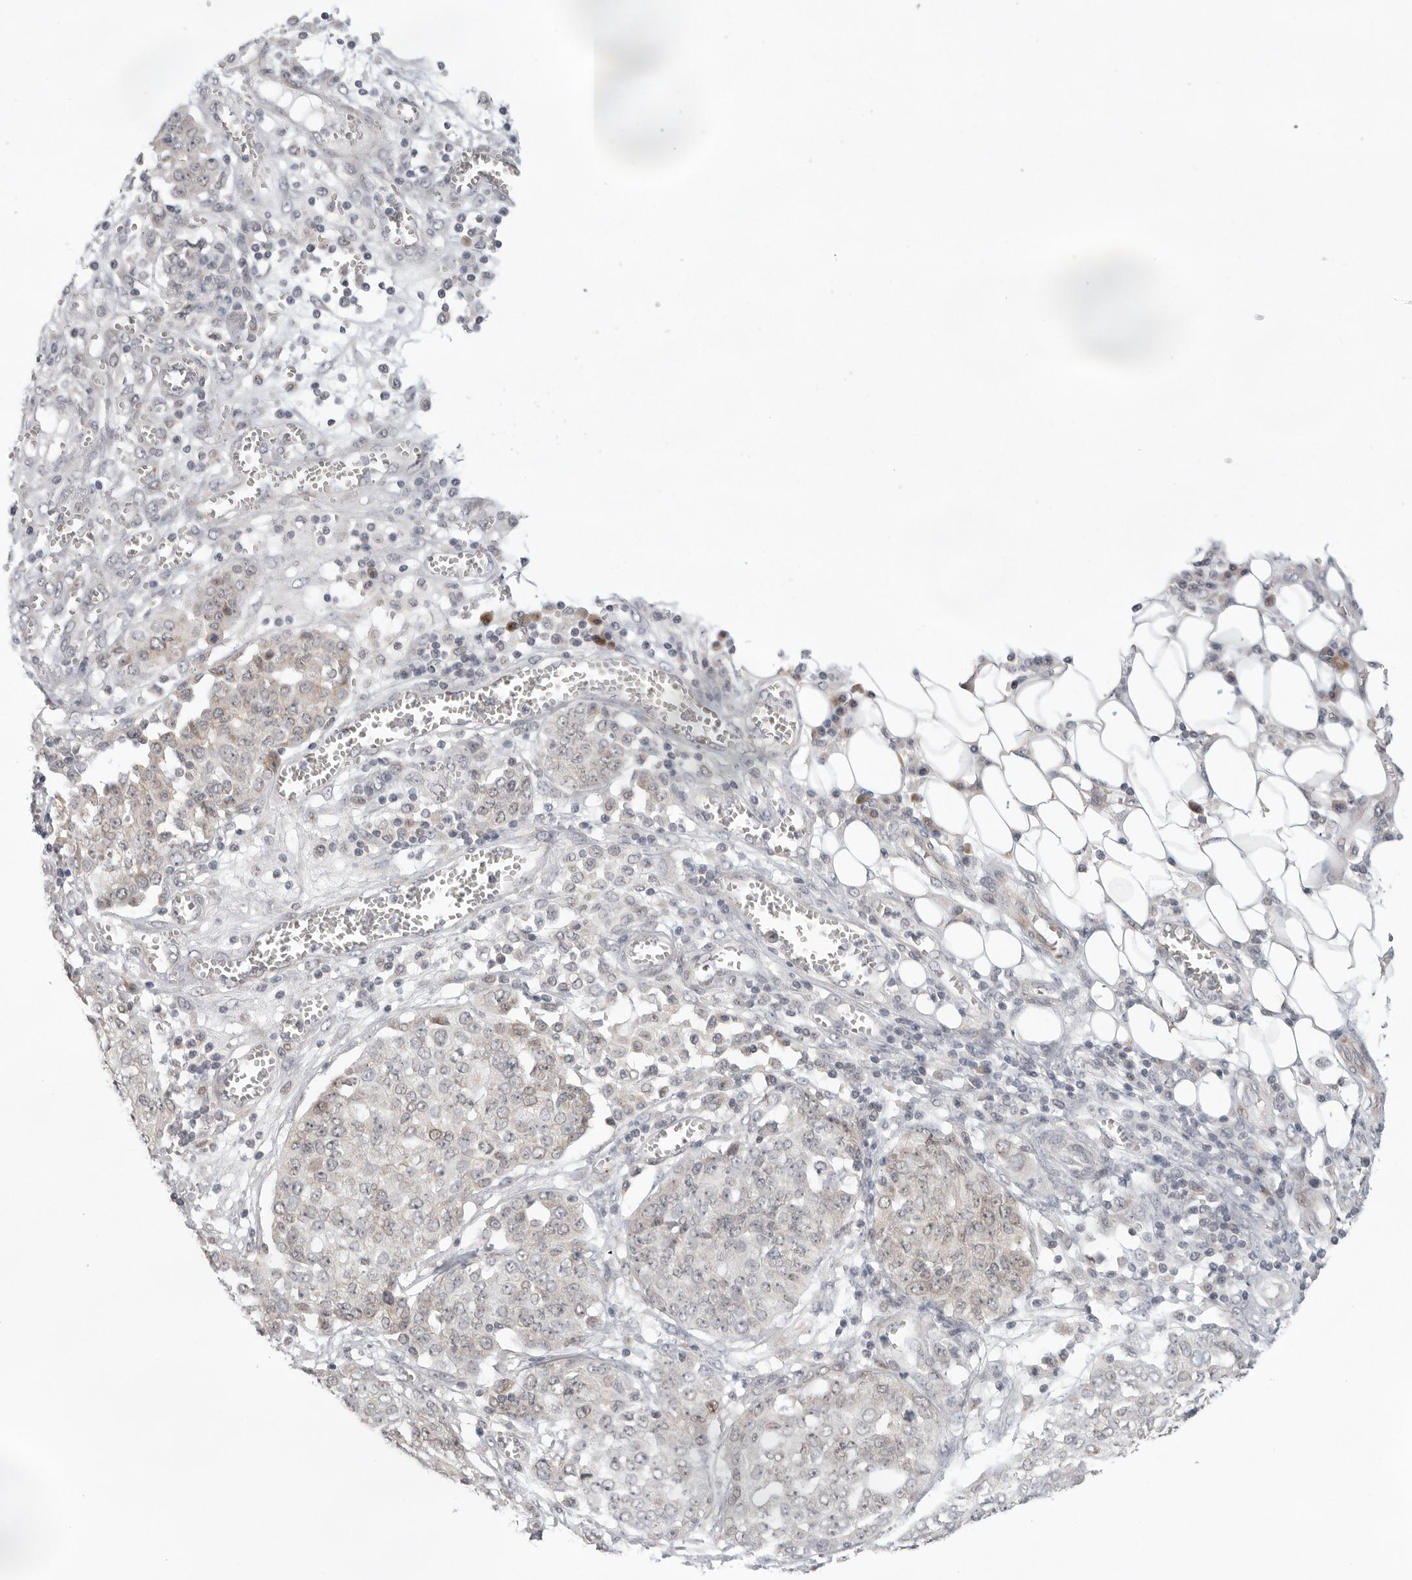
{"staining": {"intensity": "moderate", "quantity": "<25%", "location": "nuclear"}, "tissue": "ovarian cancer", "cell_type": "Tumor cells", "image_type": "cancer", "snomed": [{"axis": "morphology", "description": "Cystadenocarcinoma, serous, NOS"}, {"axis": "topography", "description": "Soft tissue"}, {"axis": "topography", "description": "Ovary"}], "caption": "A photomicrograph of human ovarian serous cystadenocarcinoma stained for a protein displays moderate nuclear brown staining in tumor cells. (Stains: DAB in brown, nuclei in blue, Microscopy: brightfield microscopy at high magnification).", "gene": "TUT4", "patient": {"sex": "female", "age": 57}}